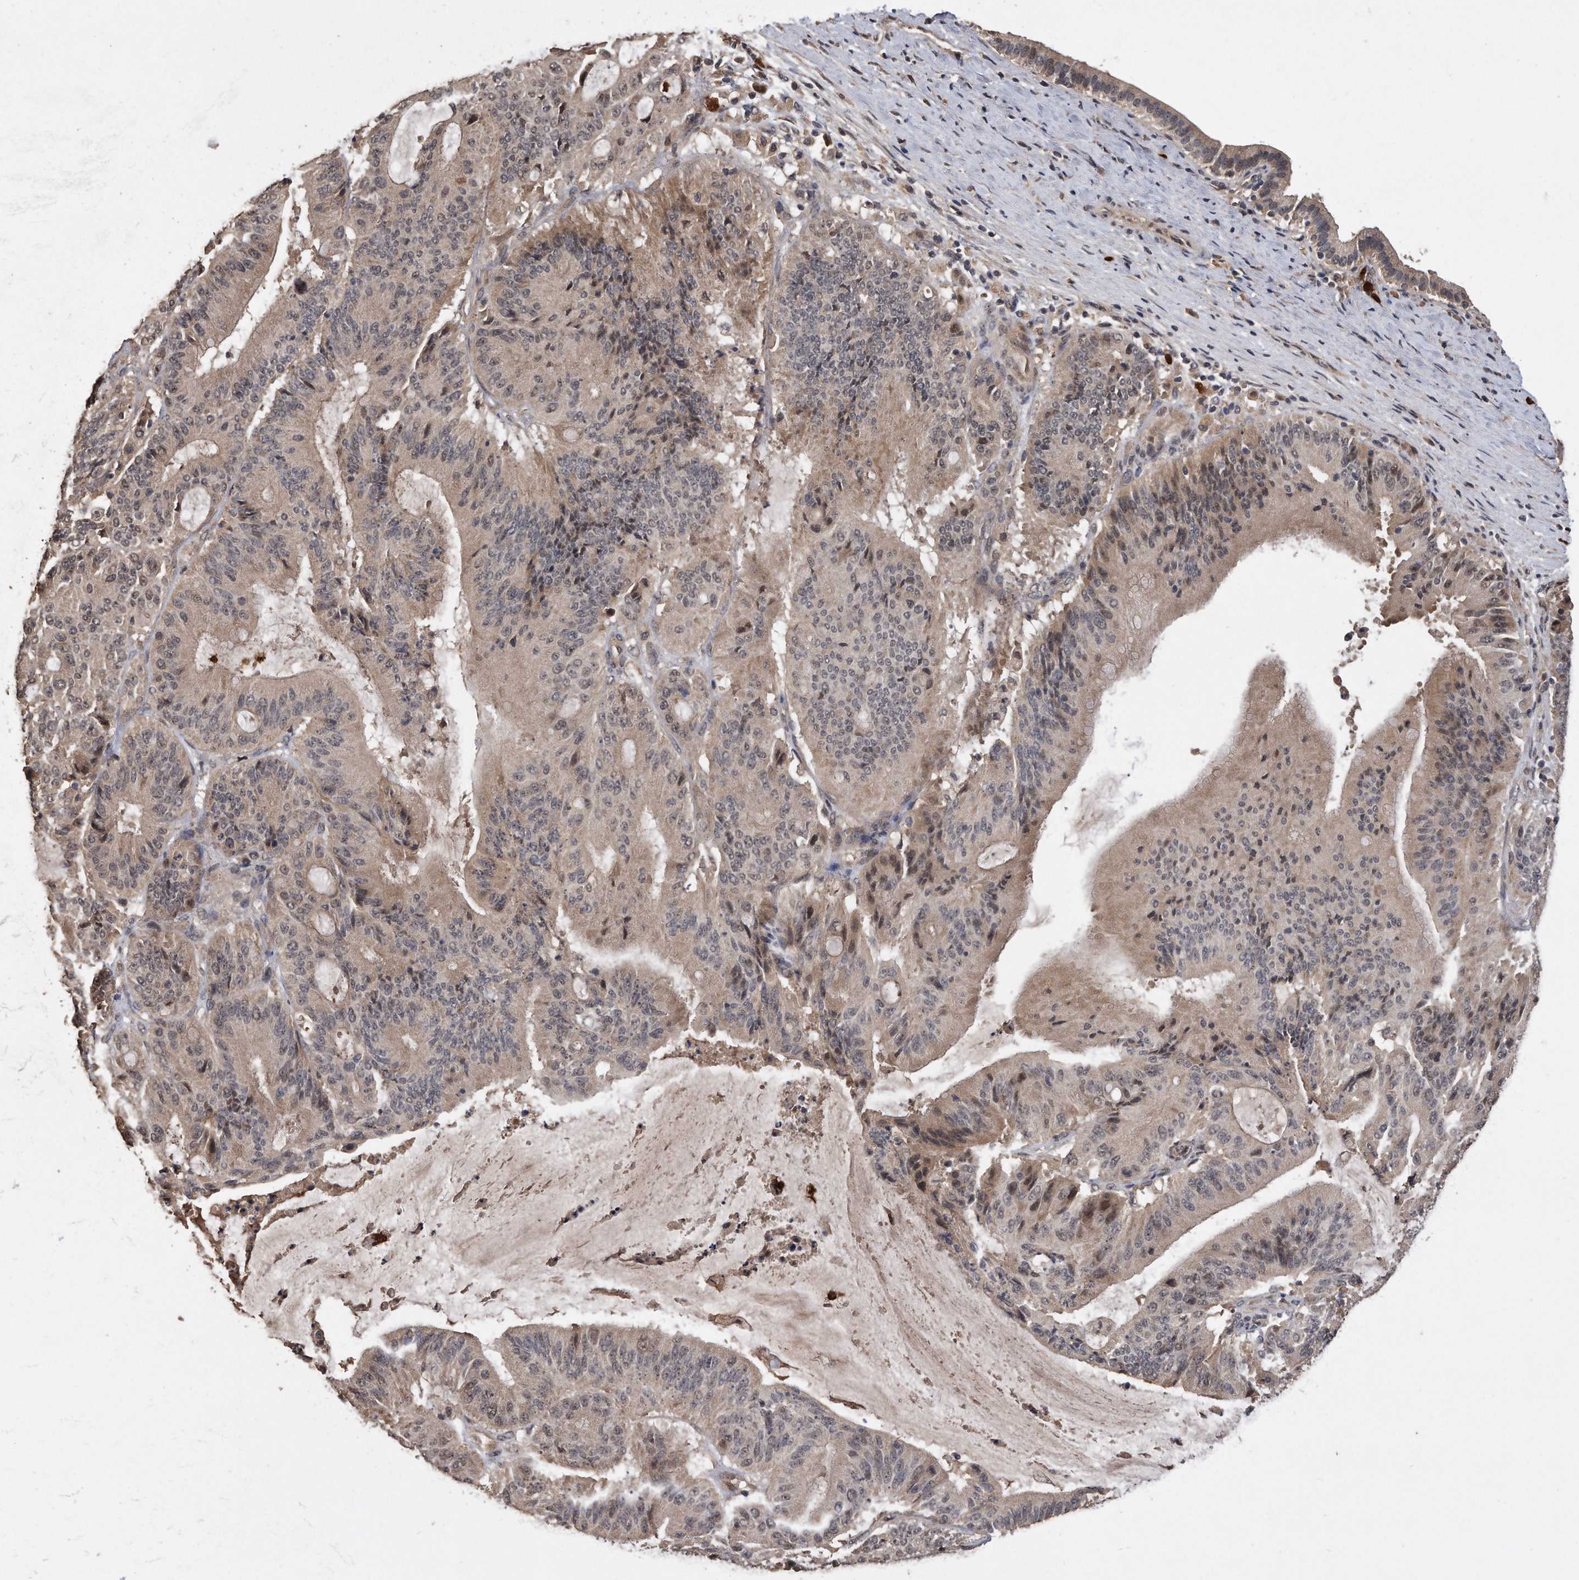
{"staining": {"intensity": "weak", "quantity": "25%-75%", "location": "cytoplasmic/membranous,nuclear"}, "tissue": "liver cancer", "cell_type": "Tumor cells", "image_type": "cancer", "snomed": [{"axis": "morphology", "description": "Normal tissue, NOS"}, {"axis": "morphology", "description": "Cholangiocarcinoma"}, {"axis": "topography", "description": "Liver"}, {"axis": "topography", "description": "Peripheral nerve tissue"}], "caption": "DAB immunohistochemical staining of liver cancer reveals weak cytoplasmic/membranous and nuclear protein staining in approximately 25%-75% of tumor cells. Using DAB (brown) and hematoxylin (blue) stains, captured at high magnification using brightfield microscopy.", "gene": "PELO", "patient": {"sex": "female", "age": 73}}